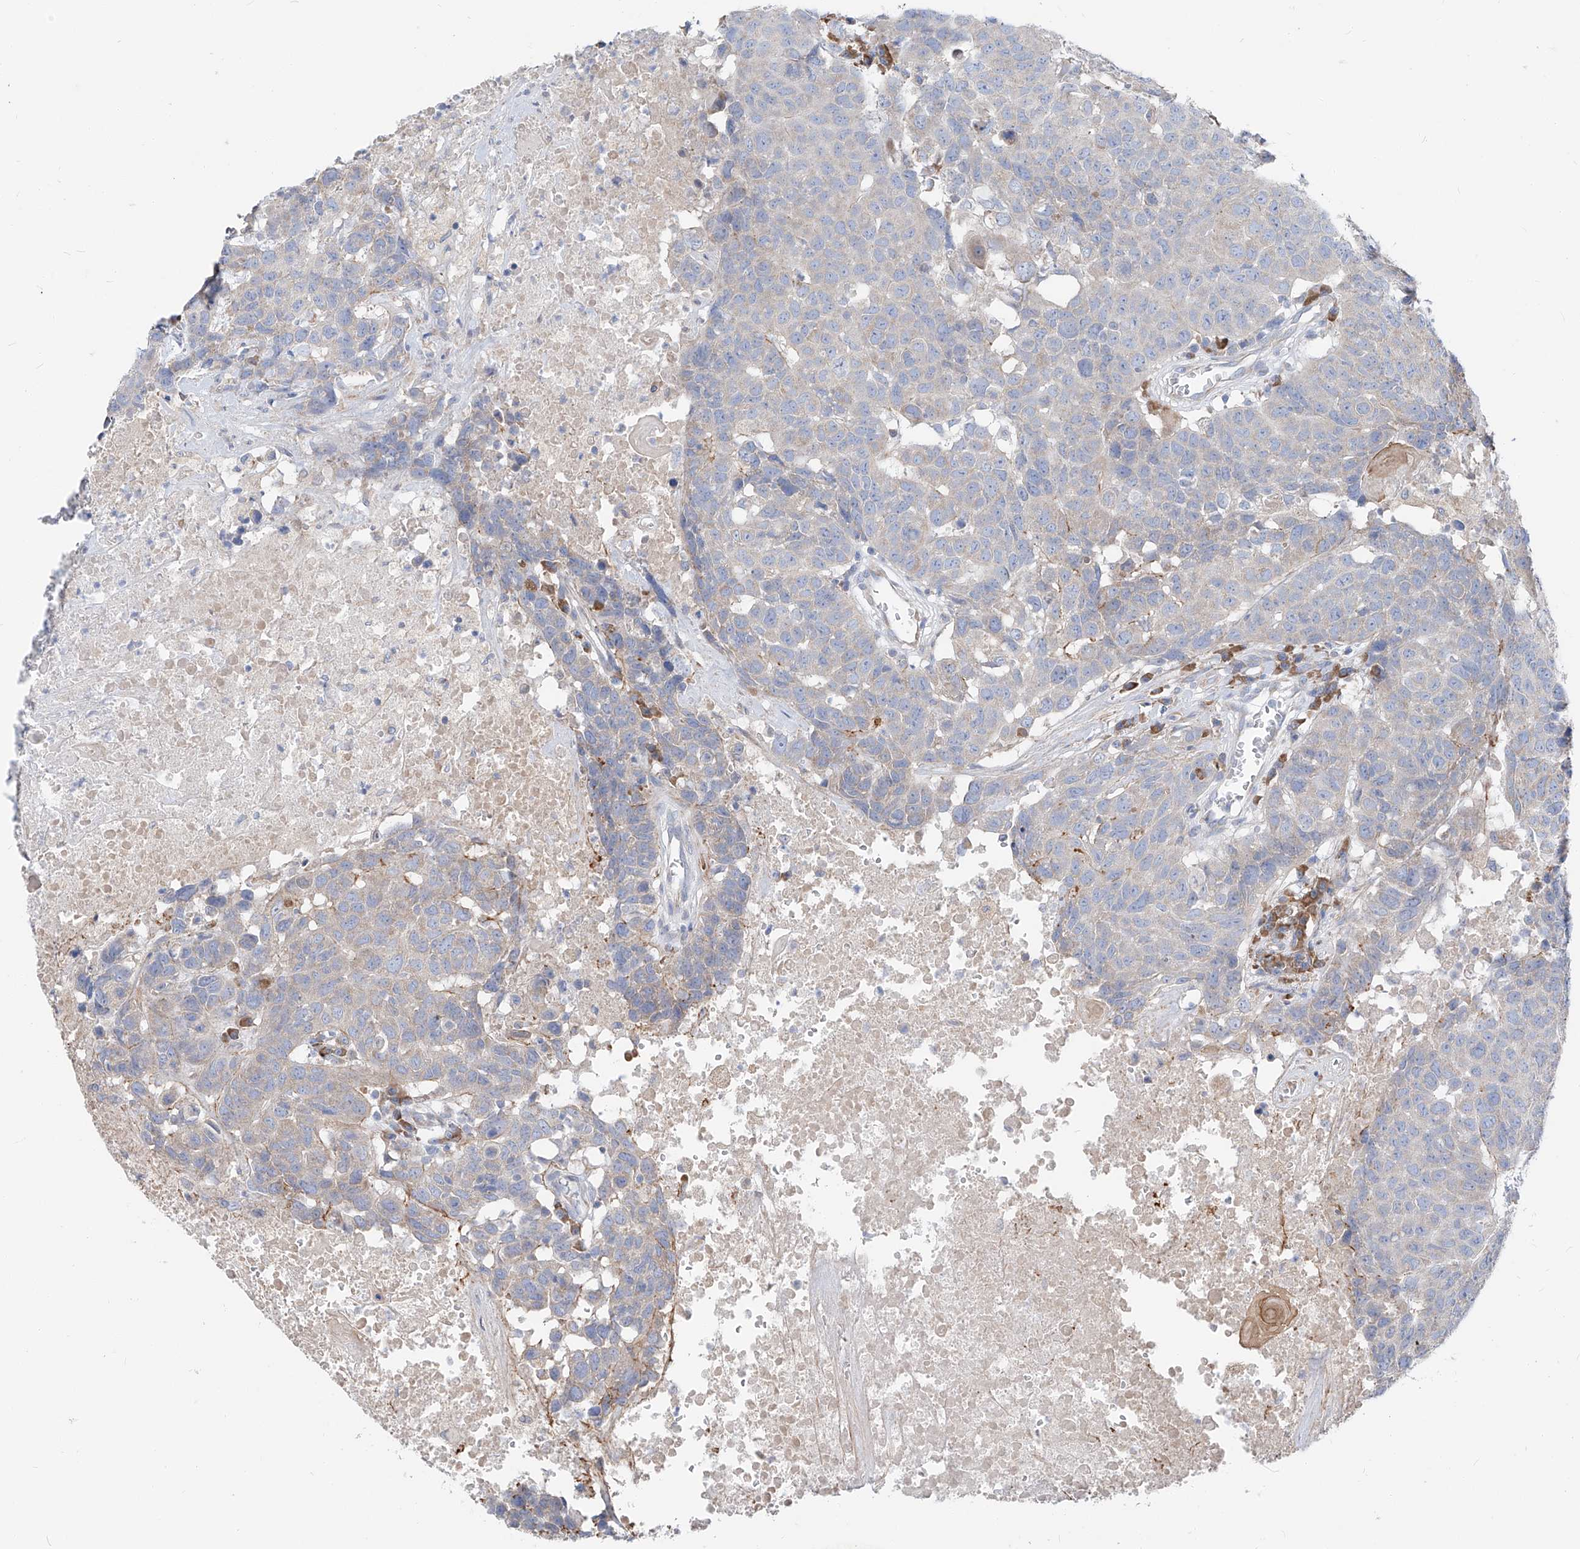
{"staining": {"intensity": "negative", "quantity": "none", "location": "none"}, "tissue": "head and neck cancer", "cell_type": "Tumor cells", "image_type": "cancer", "snomed": [{"axis": "morphology", "description": "Squamous cell carcinoma, NOS"}, {"axis": "topography", "description": "Head-Neck"}], "caption": "An immunohistochemistry histopathology image of squamous cell carcinoma (head and neck) is shown. There is no staining in tumor cells of squamous cell carcinoma (head and neck).", "gene": "UFL1", "patient": {"sex": "male", "age": 66}}